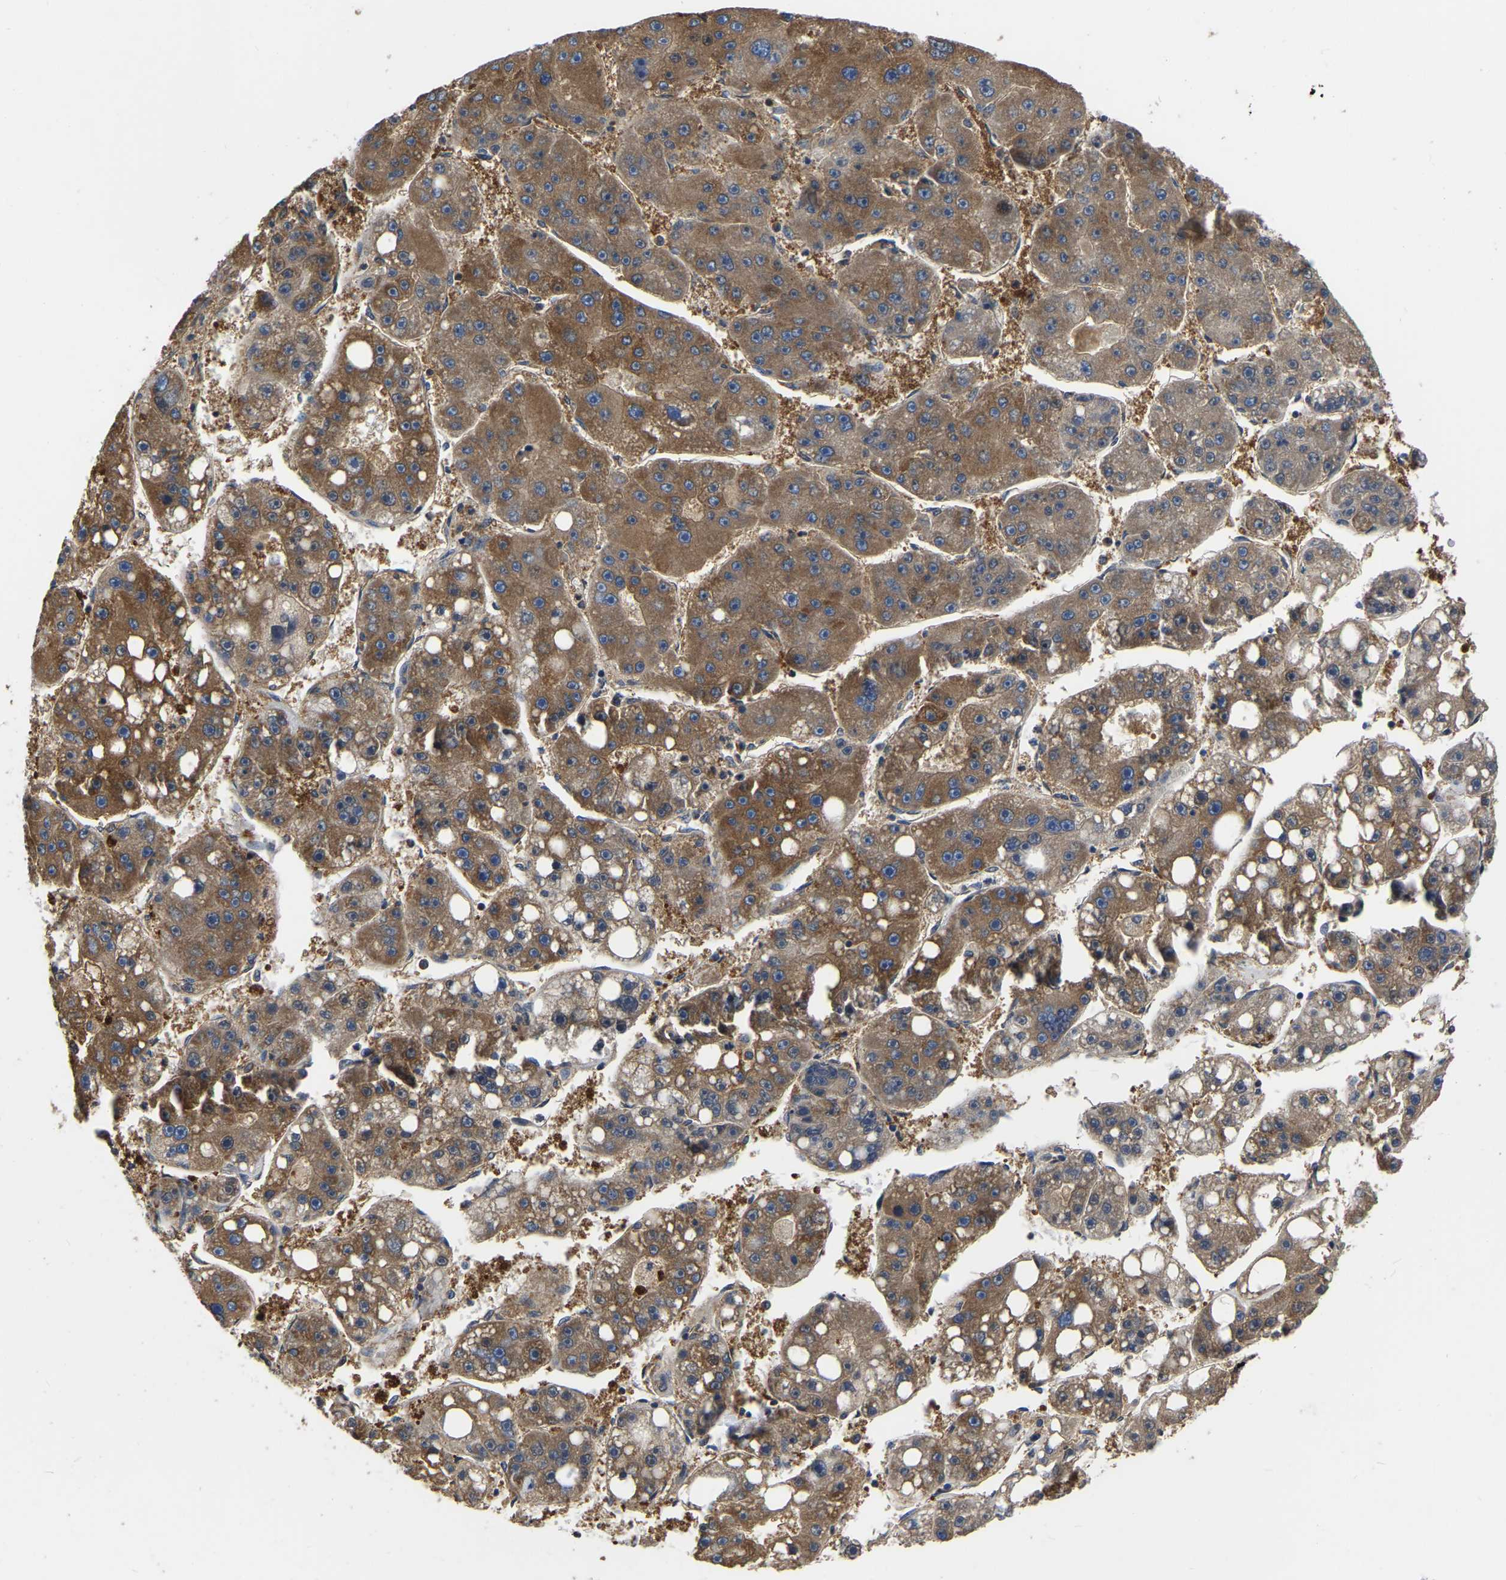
{"staining": {"intensity": "moderate", "quantity": ">75%", "location": "cytoplasmic/membranous"}, "tissue": "liver cancer", "cell_type": "Tumor cells", "image_type": "cancer", "snomed": [{"axis": "morphology", "description": "Carcinoma, Hepatocellular, NOS"}, {"axis": "topography", "description": "Liver"}], "caption": "IHC of human liver cancer (hepatocellular carcinoma) shows medium levels of moderate cytoplasmic/membranous expression in about >75% of tumor cells.", "gene": "GARS1", "patient": {"sex": "female", "age": 61}}